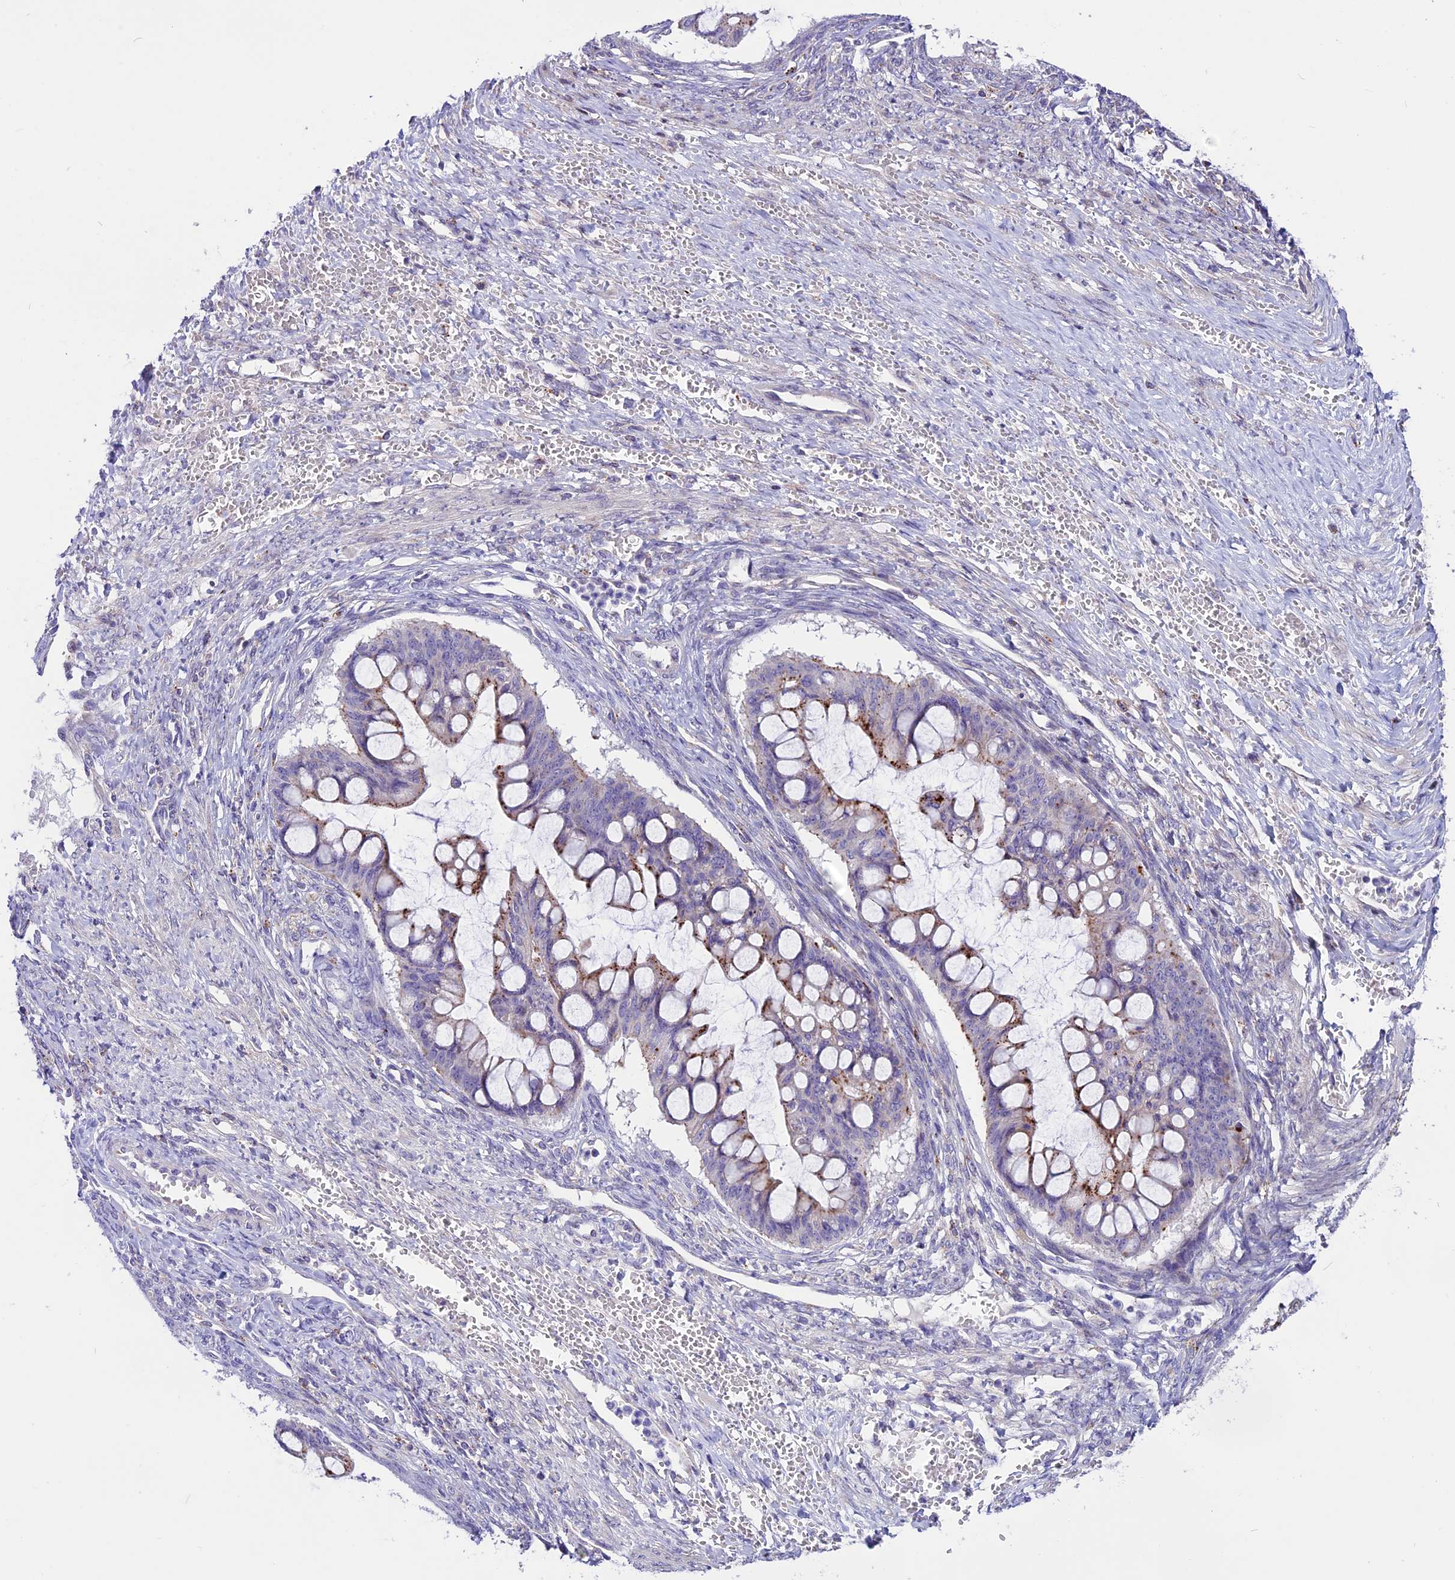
{"staining": {"intensity": "strong", "quantity": "25%-75%", "location": "cytoplasmic/membranous"}, "tissue": "ovarian cancer", "cell_type": "Tumor cells", "image_type": "cancer", "snomed": [{"axis": "morphology", "description": "Cystadenocarcinoma, mucinous, NOS"}, {"axis": "topography", "description": "Ovary"}], "caption": "Ovarian cancer (mucinous cystadenocarcinoma) stained with a protein marker shows strong staining in tumor cells.", "gene": "THRSP", "patient": {"sex": "female", "age": 73}}